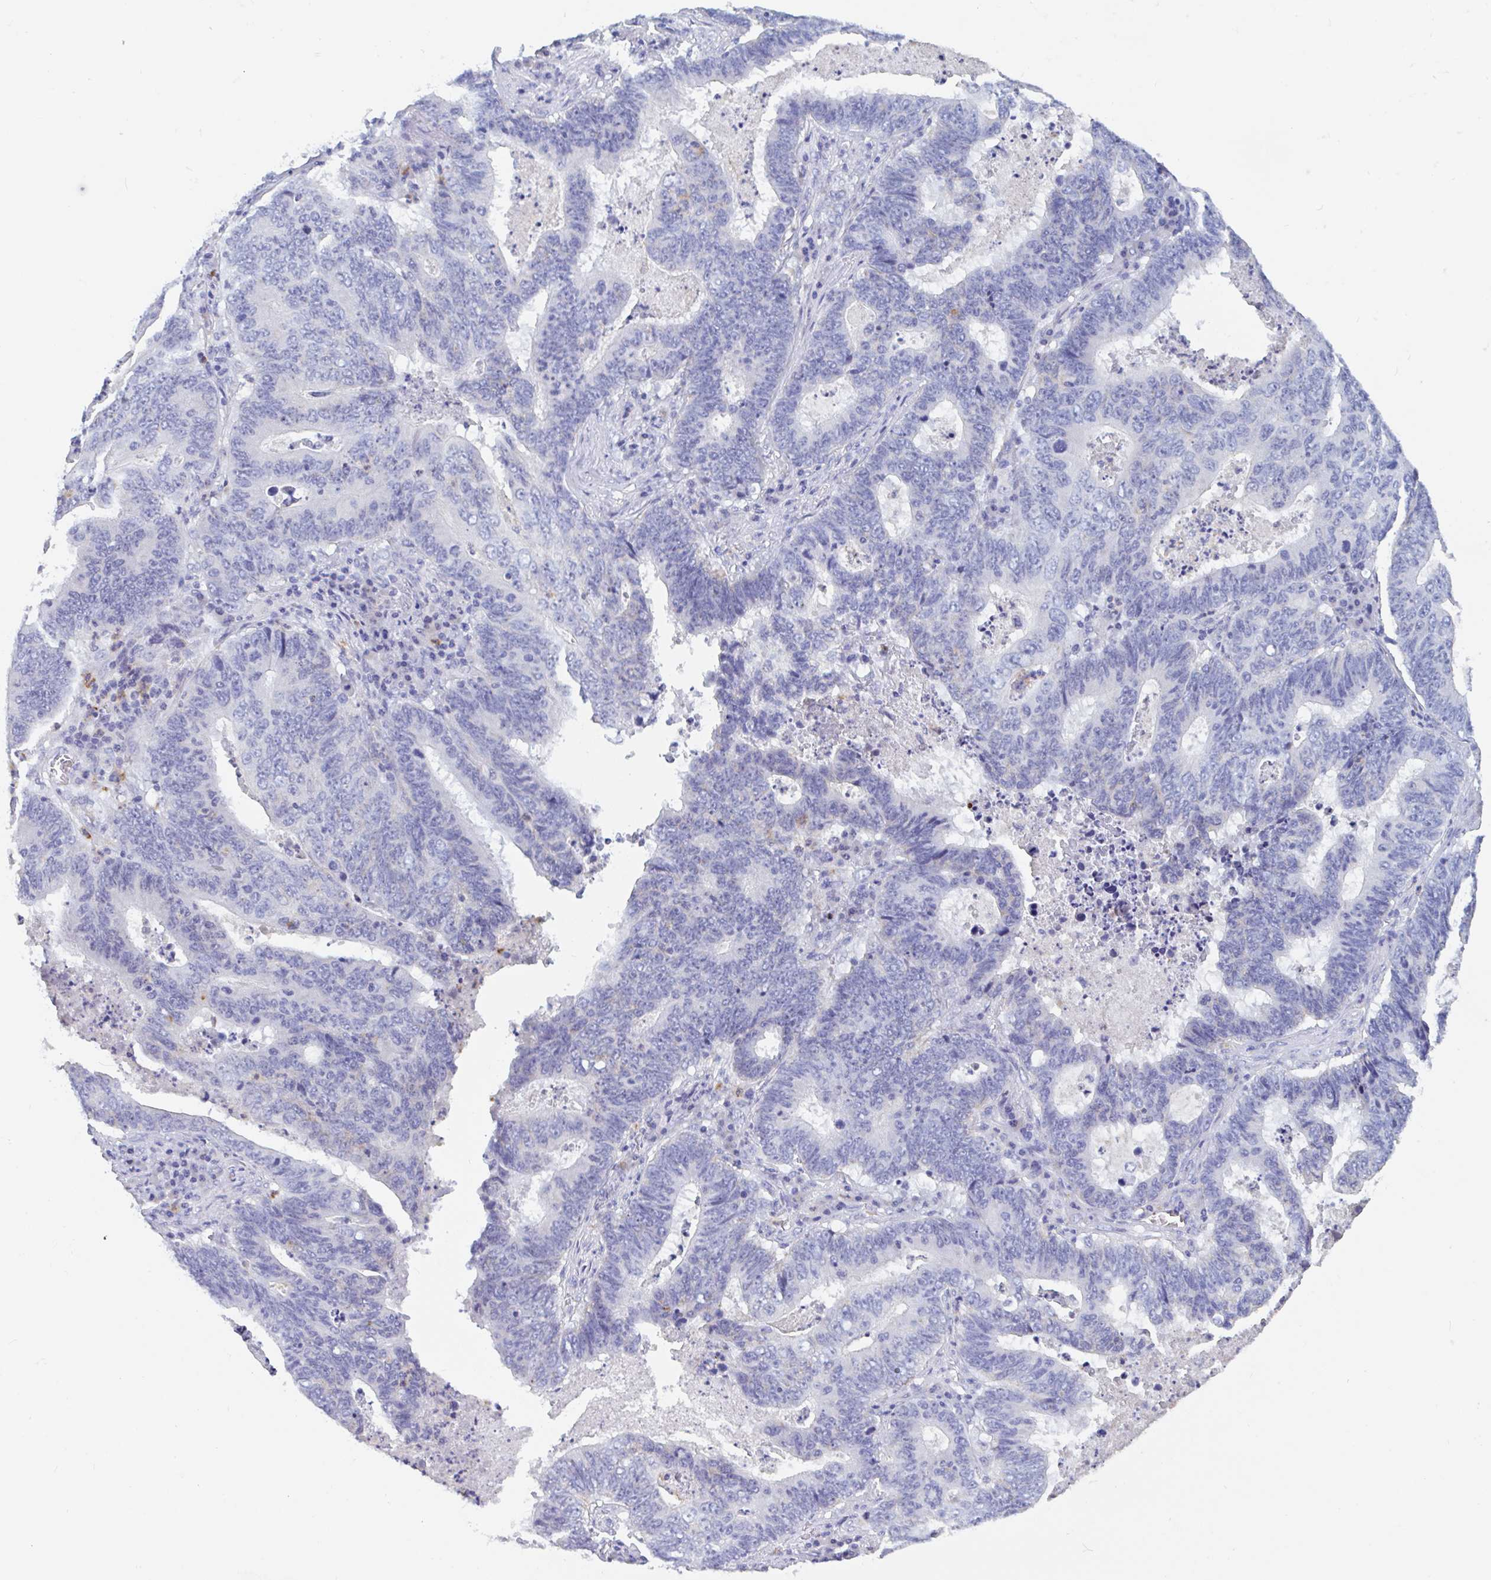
{"staining": {"intensity": "negative", "quantity": "none", "location": "none"}, "tissue": "lung cancer", "cell_type": "Tumor cells", "image_type": "cancer", "snomed": [{"axis": "morphology", "description": "Aneuploidy"}, {"axis": "morphology", "description": "Adenocarcinoma, NOS"}, {"axis": "morphology", "description": "Adenocarcinoma primary or metastatic"}, {"axis": "topography", "description": "Lung"}], "caption": "The micrograph reveals no significant staining in tumor cells of lung cancer.", "gene": "ZNHIT2", "patient": {"sex": "female", "age": 75}}